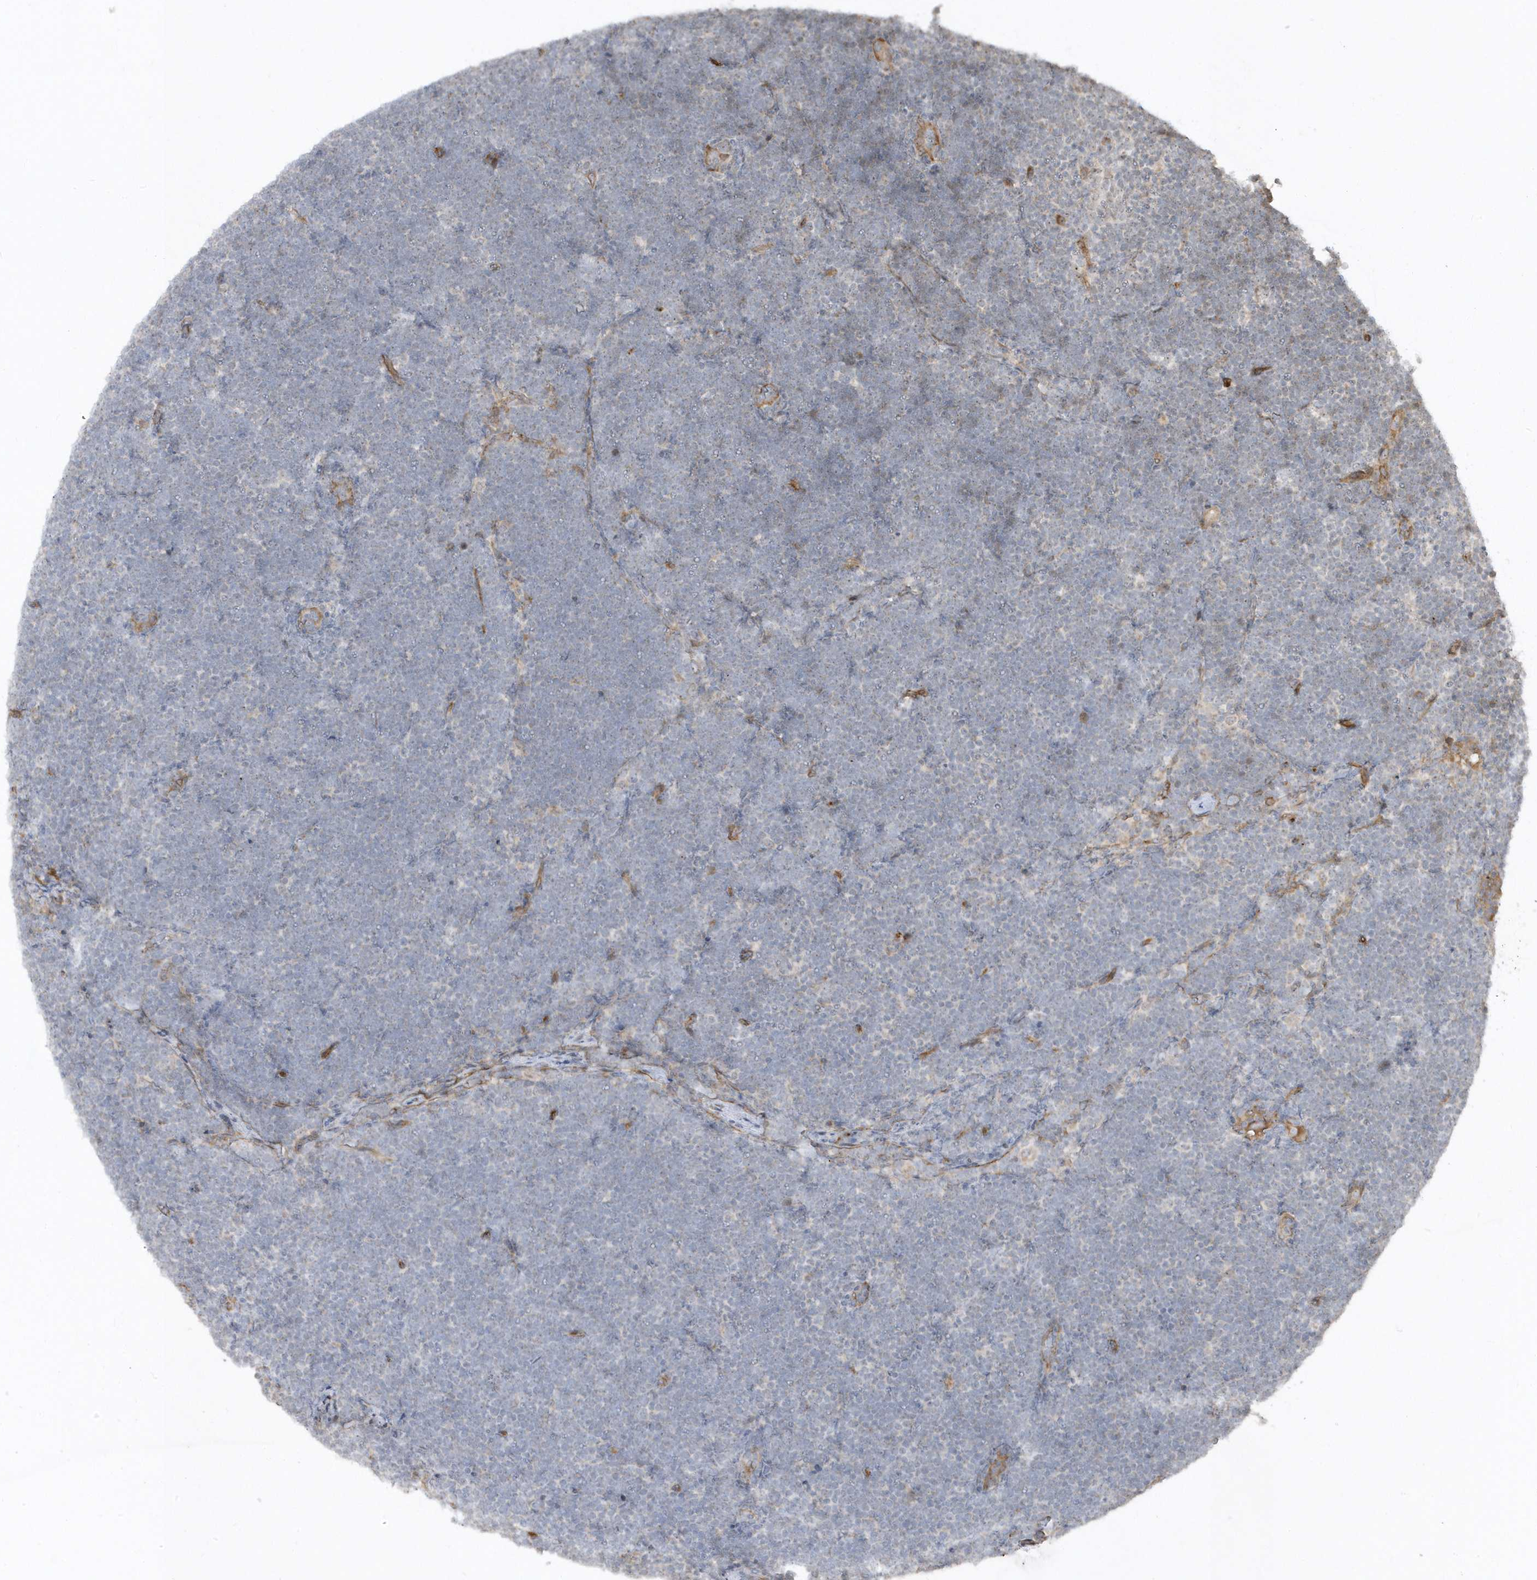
{"staining": {"intensity": "negative", "quantity": "none", "location": "none"}, "tissue": "lymphoma", "cell_type": "Tumor cells", "image_type": "cancer", "snomed": [{"axis": "morphology", "description": "Malignant lymphoma, non-Hodgkin's type, High grade"}, {"axis": "topography", "description": "Lymph node"}], "caption": "Malignant lymphoma, non-Hodgkin's type (high-grade) was stained to show a protein in brown. There is no significant positivity in tumor cells.", "gene": "ECM2", "patient": {"sex": "male", "age": 13}}